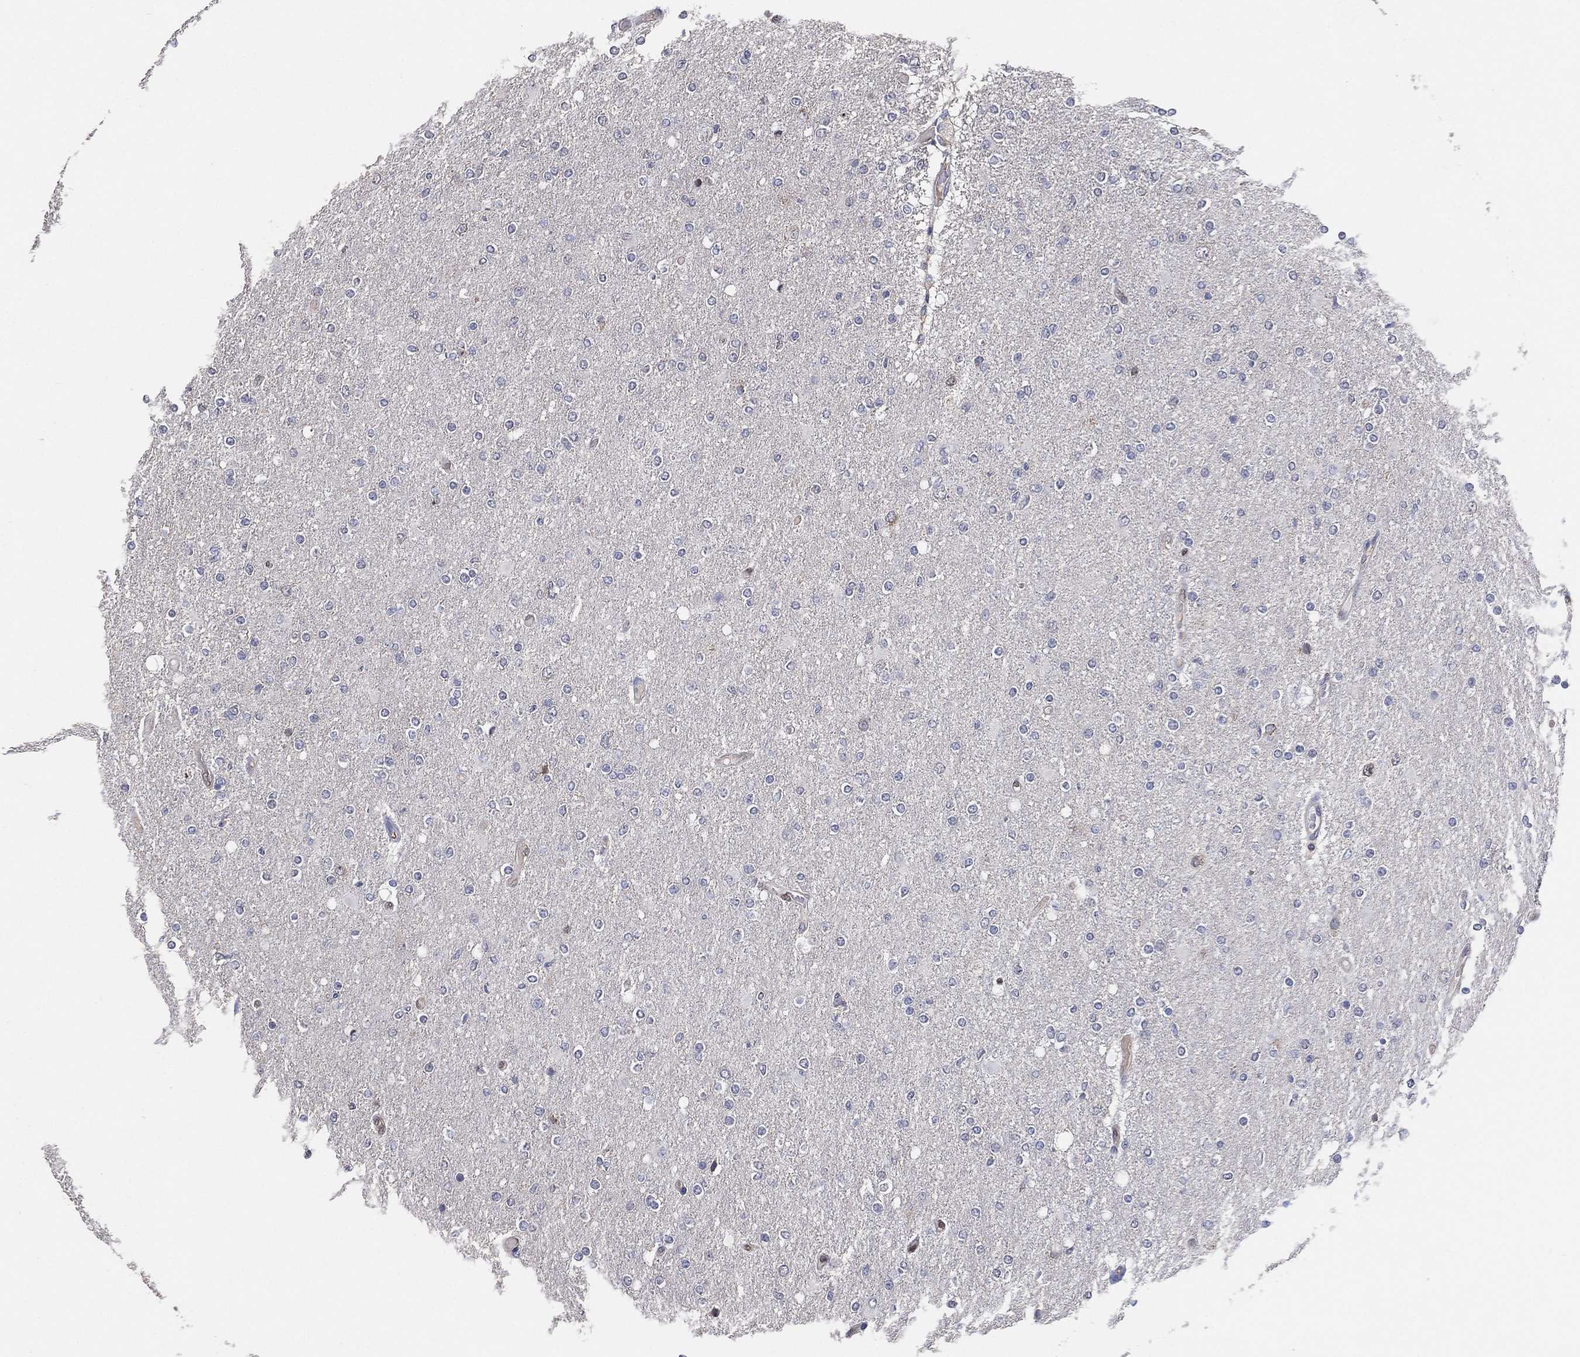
{"staining": {"intensity": "negative", "quantity": "none", "location": "none"}, "tissue": "glioma", "cell_type": "Tumor cells", "image_type": "cancer", "snomed": [{"axis": "morphology", "description": "Glioma, malignant, High grade"}, {"axis": "topography", "description": "Cerebral cortex"}], "caption": "A histopathology image of high-grade glioma (malignant) stained for a protein shows no brown staining in tumor cells.", "gene": "KLK5", "patient": {"sex": "male", "age": 70}}